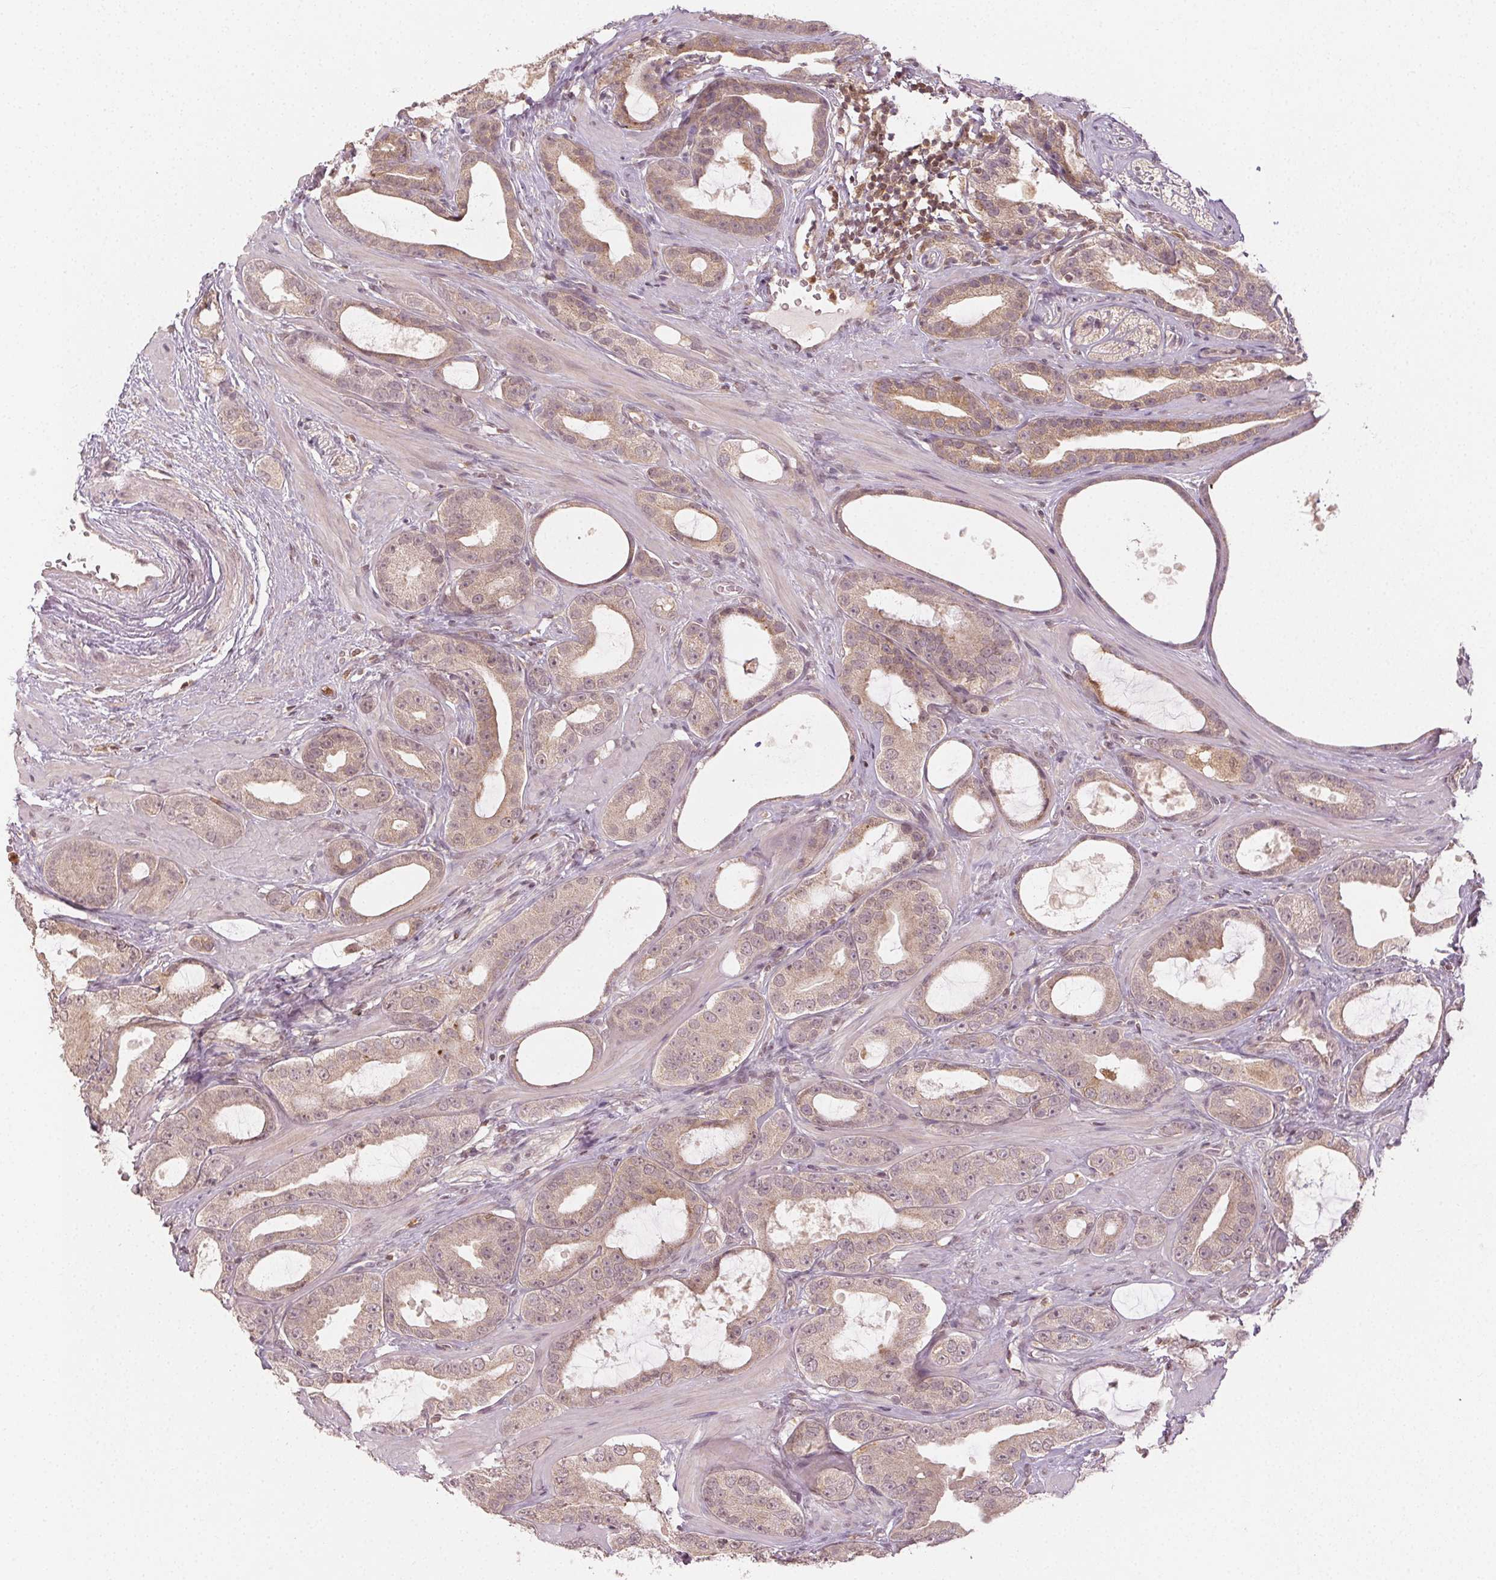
{"staining": {"intensity": "weak", "quantity": ">75%", "location": "cytoplasmic/membranous,nuclear"}, "tissue": "prostate cancer", "cell_type": "Tumor cells", "image_type": "cancer", "snomed": [{"axis": "morphology", "description": "Adenocarcinoma, High grade"}, {"axis": "topography", "description": "Prostate"}], "caption": "DAB immunohistochemical staining of human prostate cancer exhibits weak cytoplasmic/membranous and nuclear protein positivity in about >75% of tumor cells.", "gene": "MAPK14", "patient": {"sex": "male", "age": 65}}